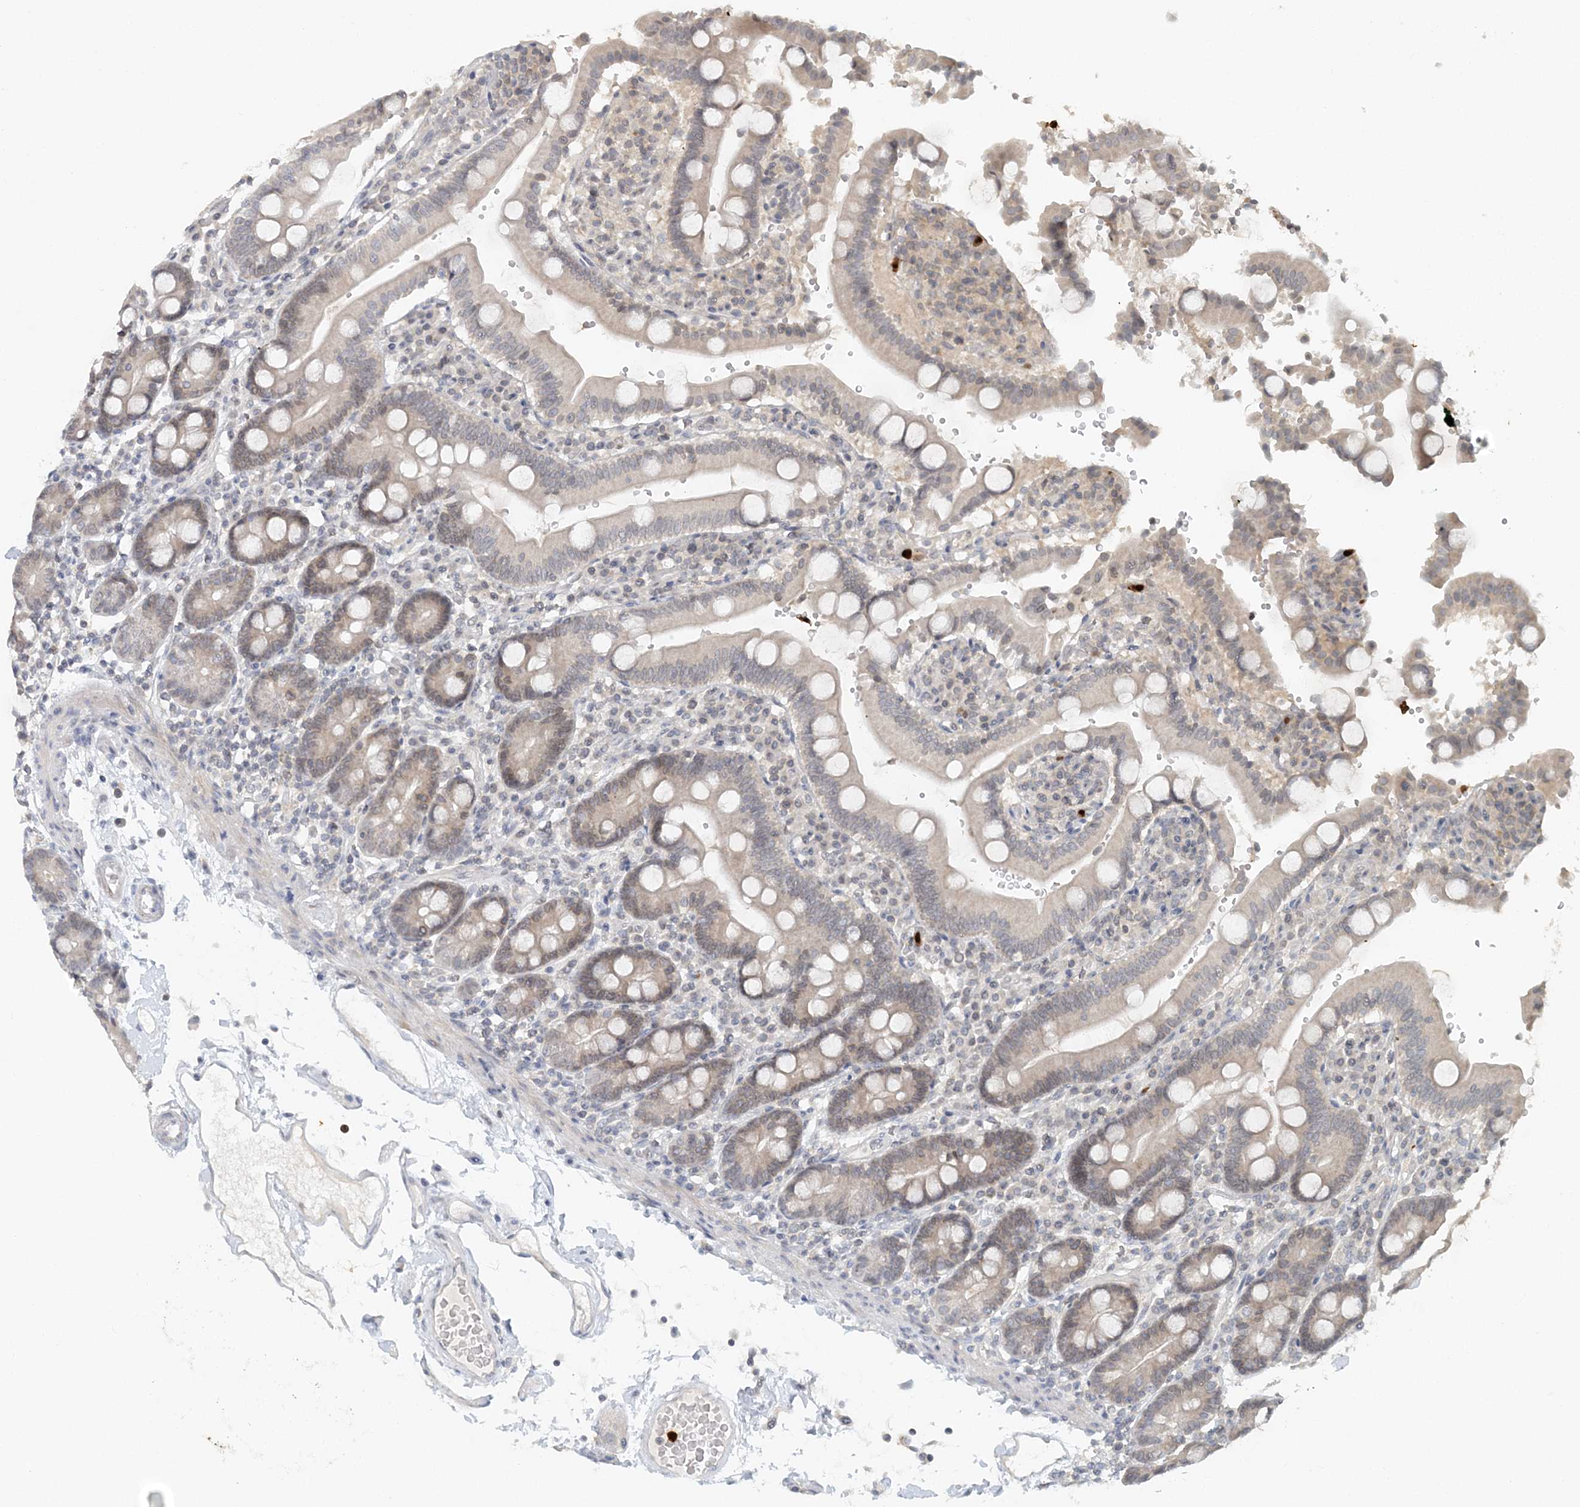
{"staining": {"intensity": "weak", "quantity": "<25%", "location": "cytoplasmic/membranous"}, "tissue": "duodenum", "cell_type": "Glandular cells", "image_type": "normal", "snomed": [{"axis": "morphology", "description": "Normal tissue, NOS"}, {"axis": "topography", "description": "Small intestine, NOS"}], "caption": "Immunohistochemical staining of normal human duodenum demonstrates no significant positivity in glandular cells.", "gene": "NUP54", "patient": {"sex": "female", "age": 71}}